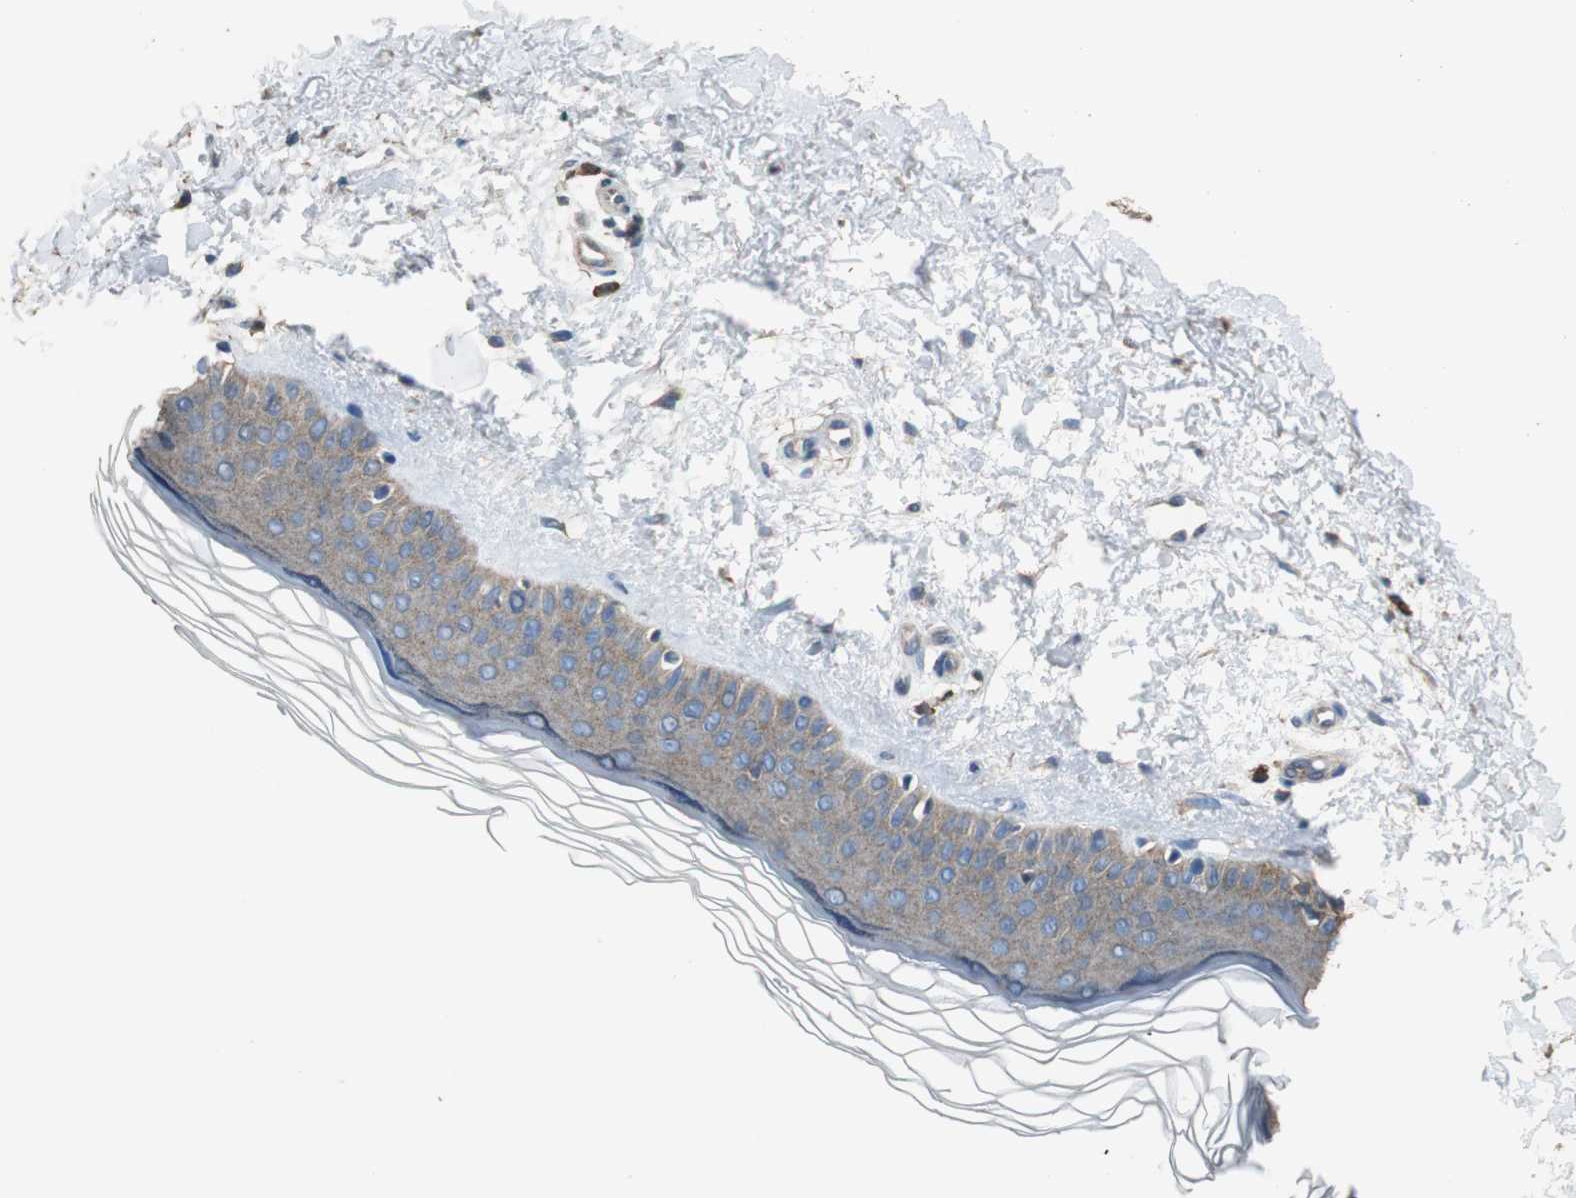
{"staining": {"intensity": "moderate", "quantity": ">75%", "location": "cytoplasmic/membranous"}, "tissue": "skin", "cell_type": "Fibroblasts", "image_type": "normal", "snomed": [{"axis": "morphology", "description": "Normal tissue, NOS"}, {"axis": "topography", "description": "Skin"}], "caption": "Protein expression analysis of unremarkable human skin reveals moderate cytoplasmic/membranous staining in approximately >75% of fibroblasts. Using DAB (brown) and hematoxylin (blue) stains, captured at high magnification using brightfield microscopy.", "gene": "PRKRA", "patient": {"sex": "female", "age": 19}}